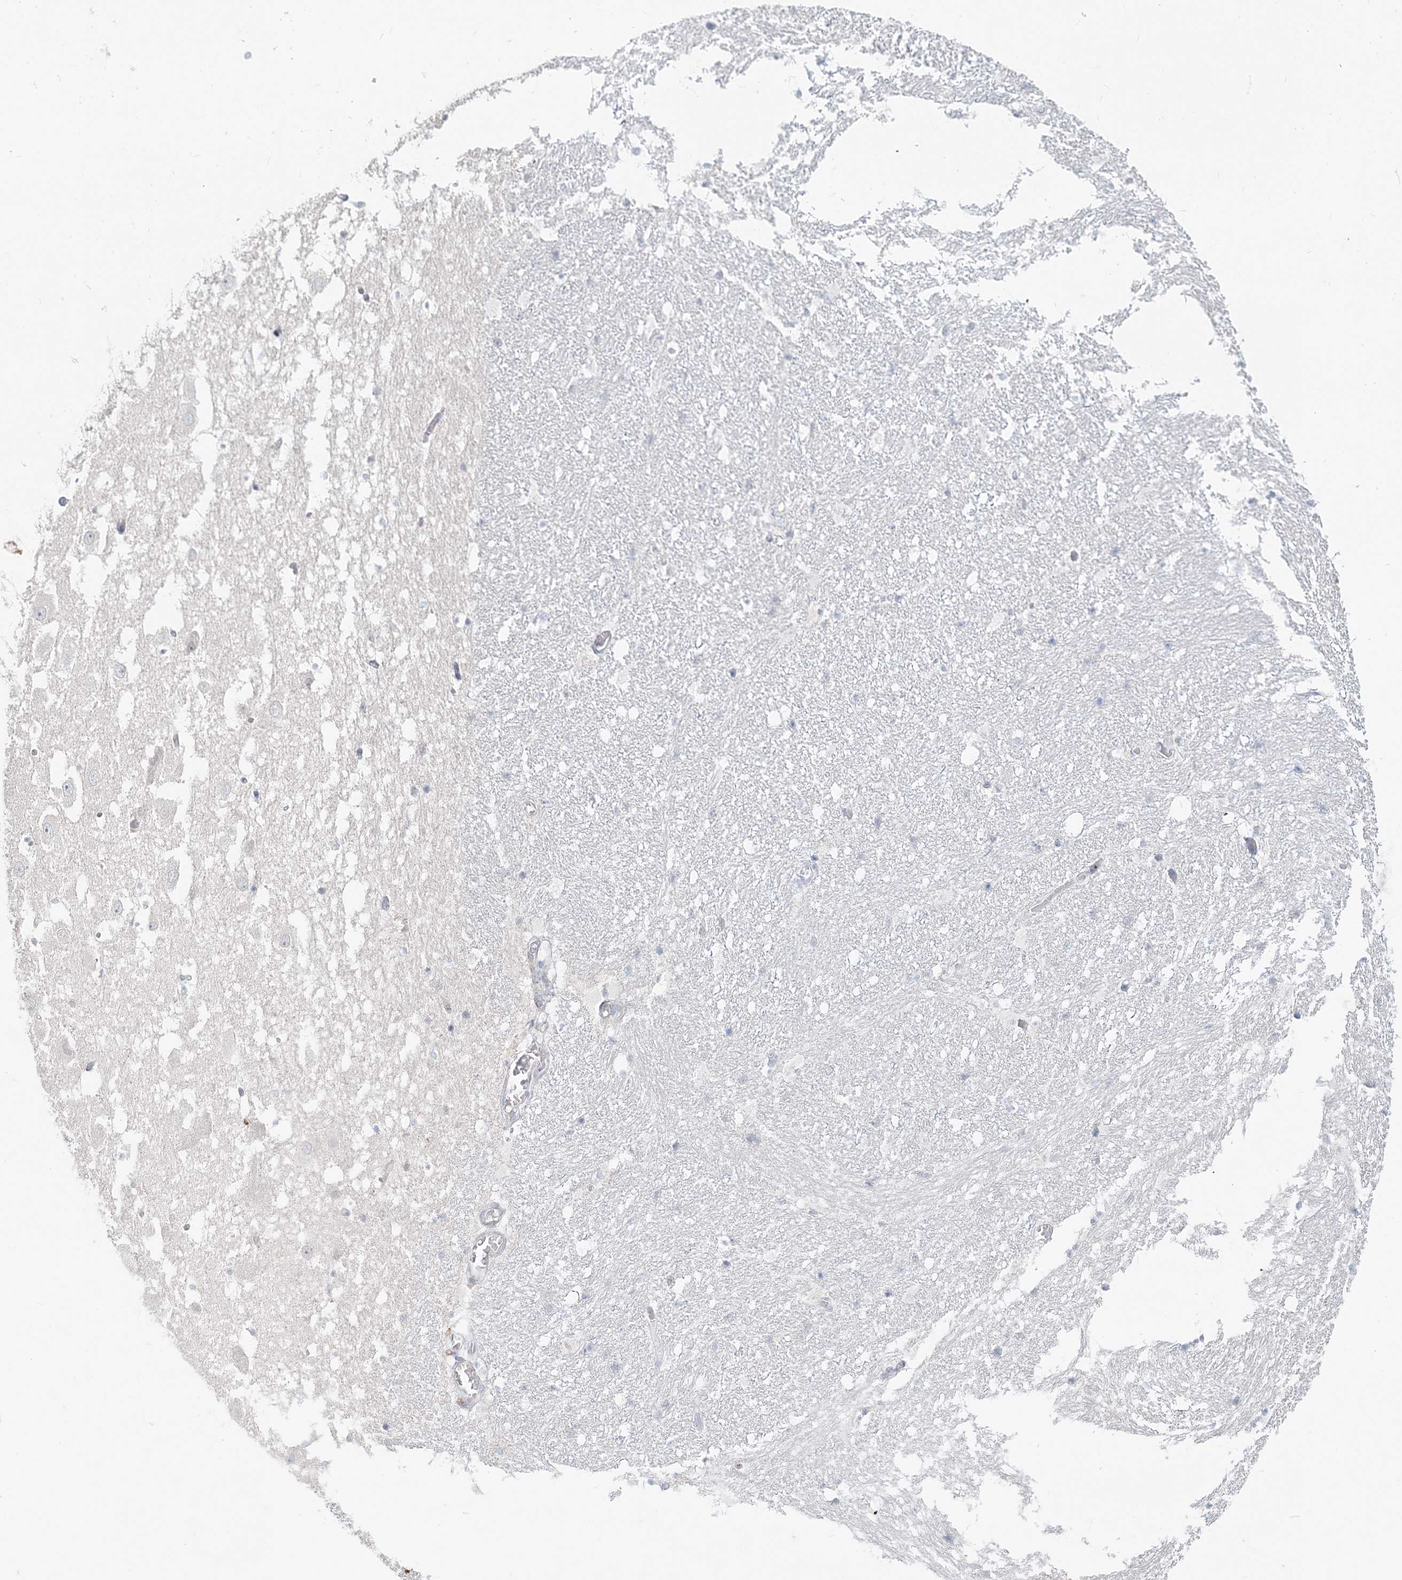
{"staining": {"intensity": "negative", "quantity": "none", "location": "none"}, "tissue": "hippocampus", "cell_type": "Glial cells", "image_type": "normal", "snomed": [{"axis": "morphology", "description": "Normal tissue, NOS"}, {"axis": "topography", "description": "Hippocampus"}], "caption": "This is a histopathology image of IHC staining of benign hippocampus, which shows no positivity in glial cells.", "gene": "DNAH5", "patient": {"sex": "female", "age": 52}}